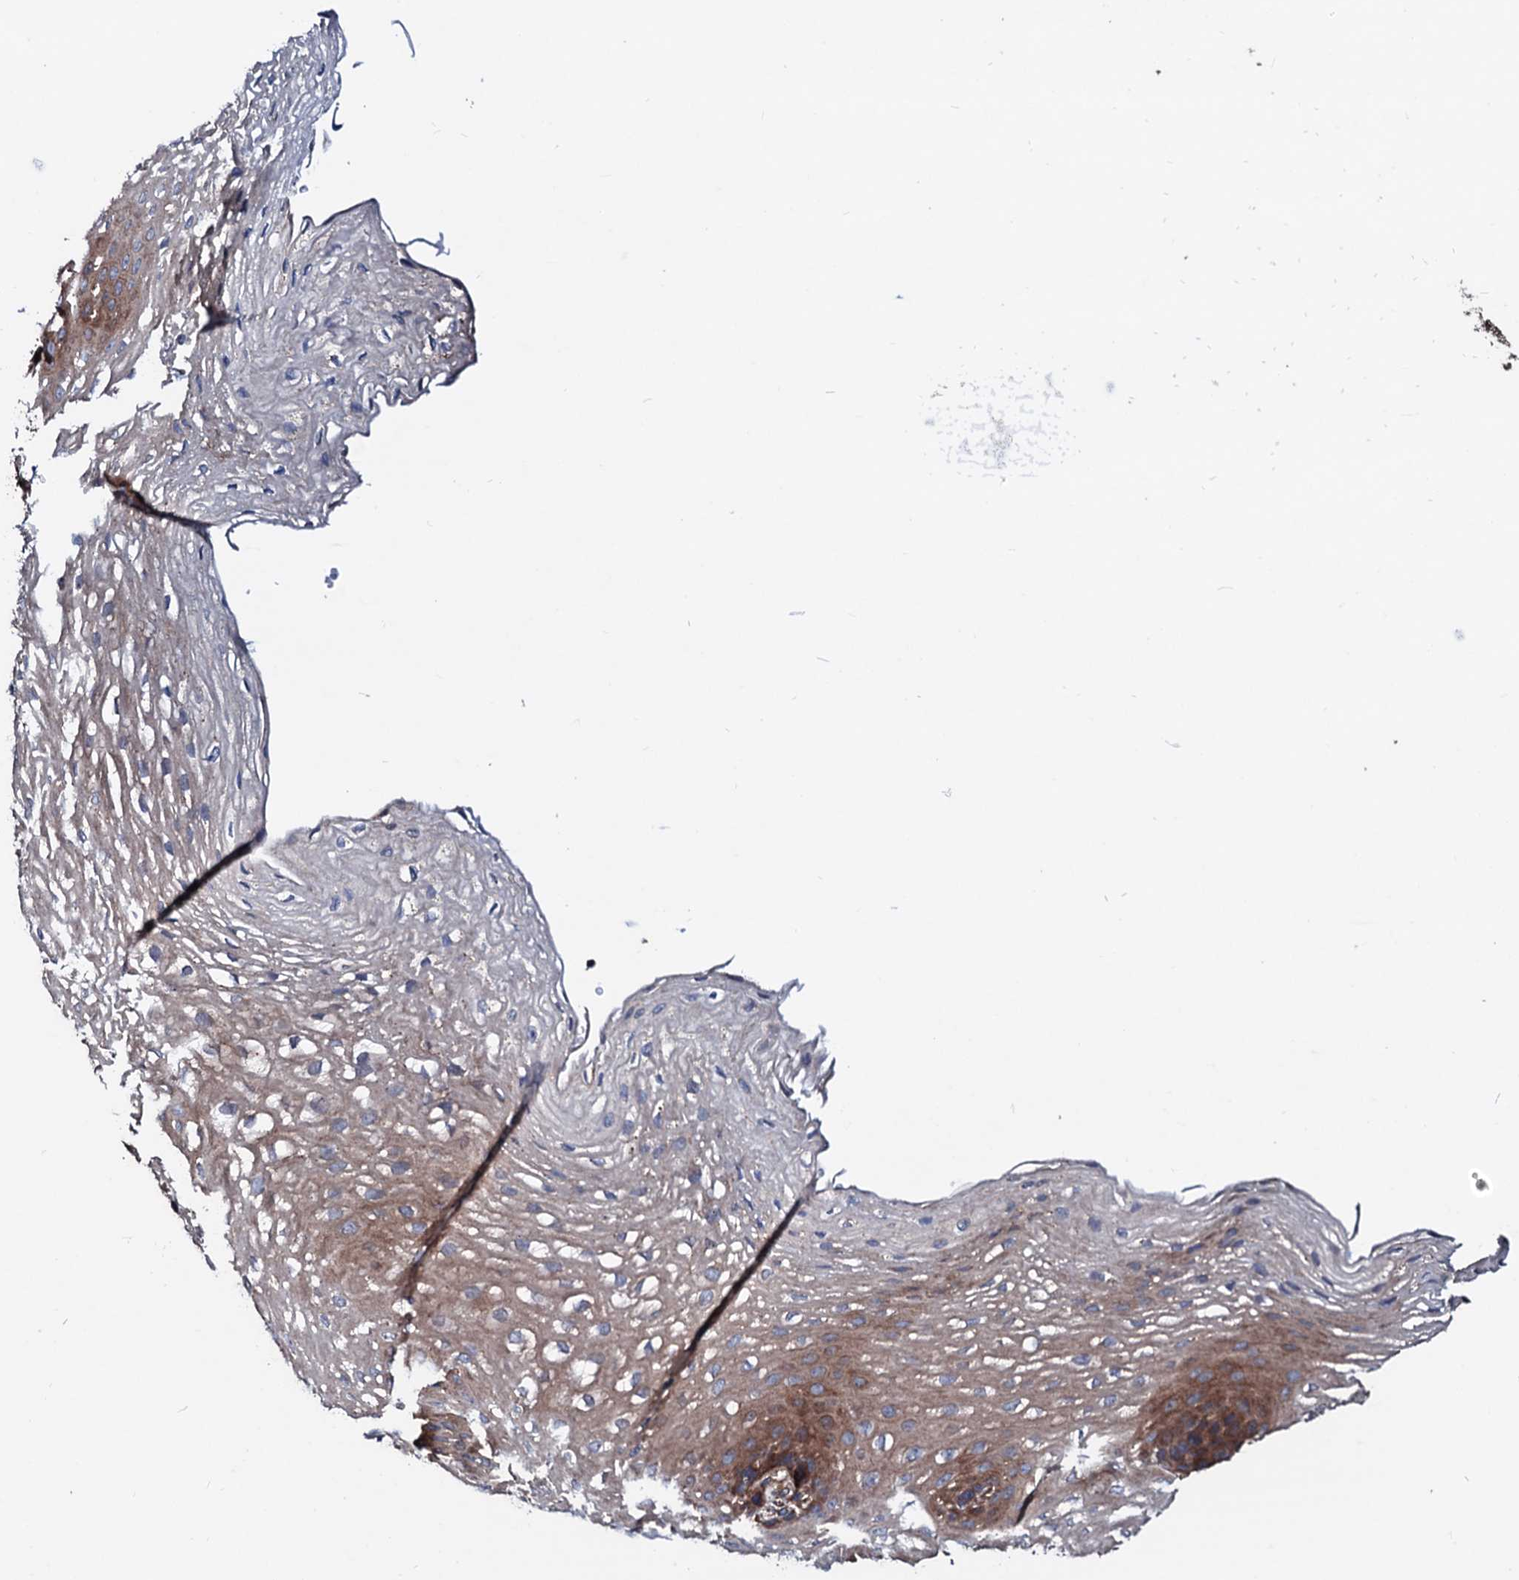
{"staining": {"intensity": "moderate", "quantity": ">75%", "location": "cytoplasmic/membranous"}, "tissue": "esophagus", "cell_type": "Squamous epithelial cells", "image_type": "normal", "snomed": [{"axis": "morphology", "description": "Normal tissue, NOS"}, {"axis": "topography", "description": "Esophagus"}], "caption": "Protein staining of benign esophagus displays moderate cytoplasmic/membranous staining in approximately >75% of squamous epithelial cells.", "gene": "TBCEL", "patient": {"sex": "female", "age": 66}}